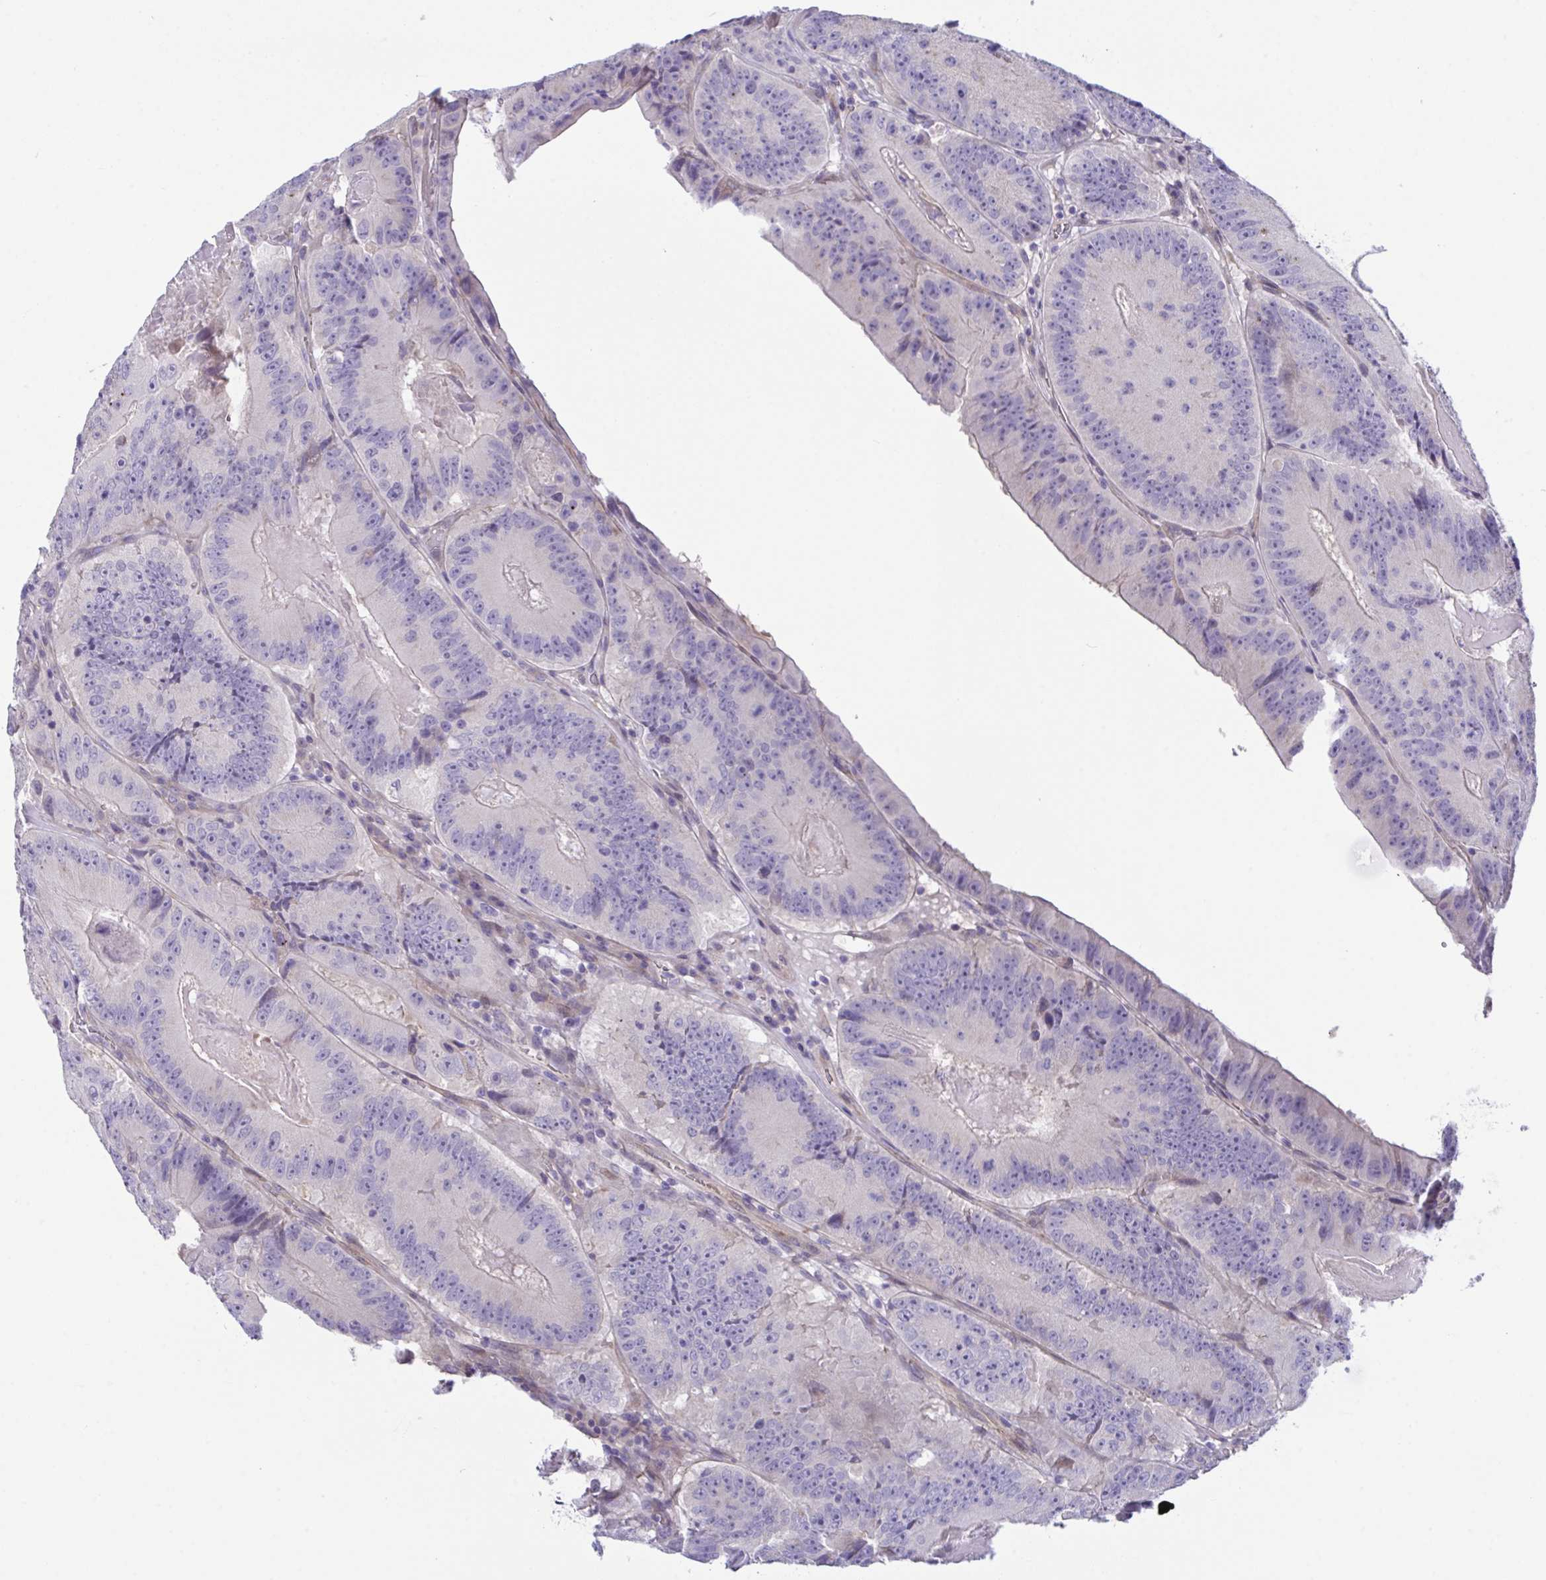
{"staining": {"intensity": "negative", "quantity": "none", "location": "none"}, "tissue": "colorectal cancer", "cell_type": "Tumor cells", "image_type": "cancer", "snomed": [{"axis": "morphology", "description": "Adenocarcinoma, NOS"}, {"axis": "topography", "description": "Colon"}], "caption": "This histopathology image is of colorectal cancer (adenocarcinoma) stained with immunohistochemistry to label a protein in brown with the nuclei are counter-stained blue. There is no positivity in tumor cells.", "gene": "RHOXF1", "patient": {"sex": "female", "age": 86}}